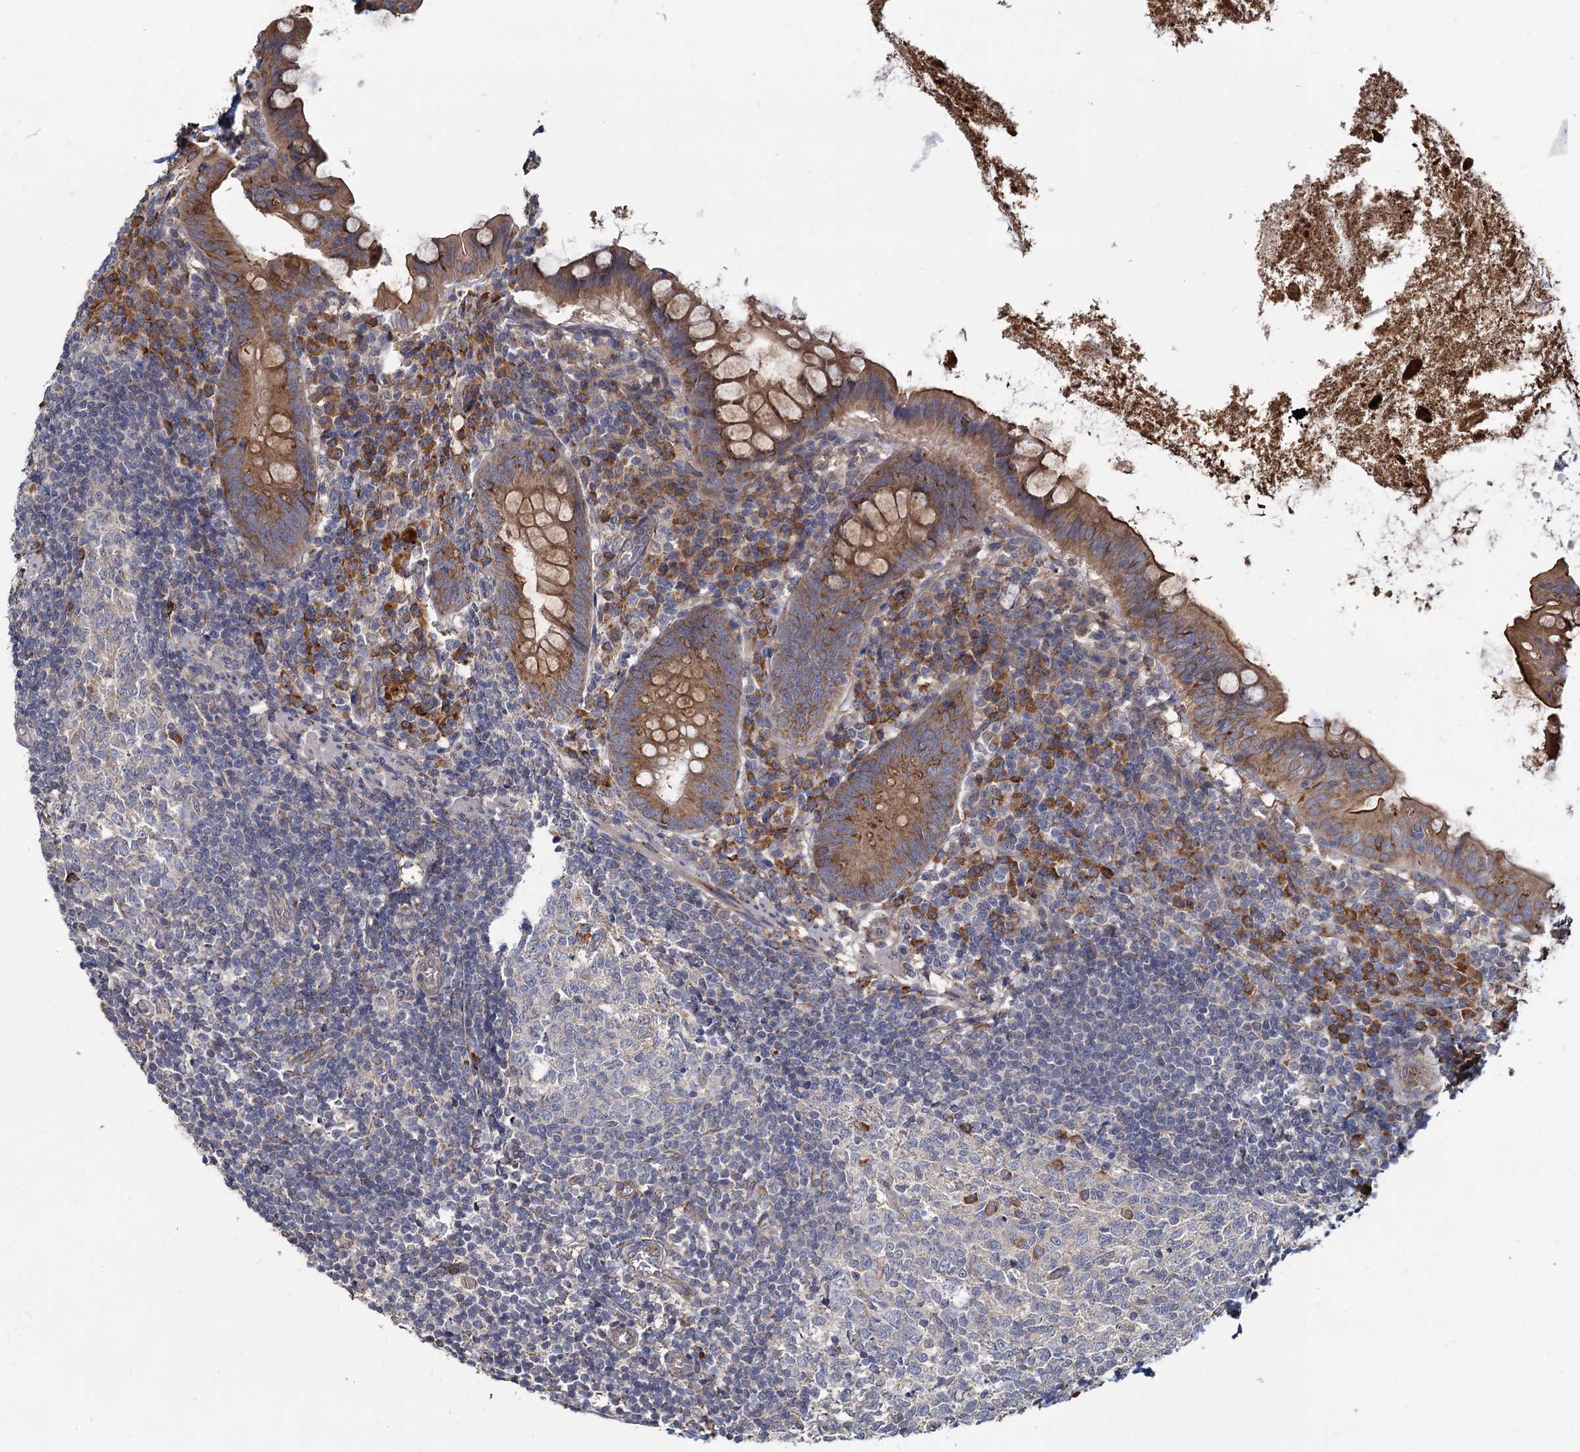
{"staining": {"intensity": "moderate", "quantity": ">75%", "location": "cytoplasmic/membranous"}, "tissue": "appendix", "cell_type": "Glandular cells", "image_type": "normal", "snomed": [{"axis": "morphology", "description": "Normal tissue, NOS"}, {"axis": "topography", "description": "Appendix"}], "caption": "Moderate cytoplasmic/membranous positivity for a protein is appreciated in about >75% of glandular cells of normal appendix using IHC.", "gene": "LRRC51", "patient": {"sex": "female", "age": 51}}